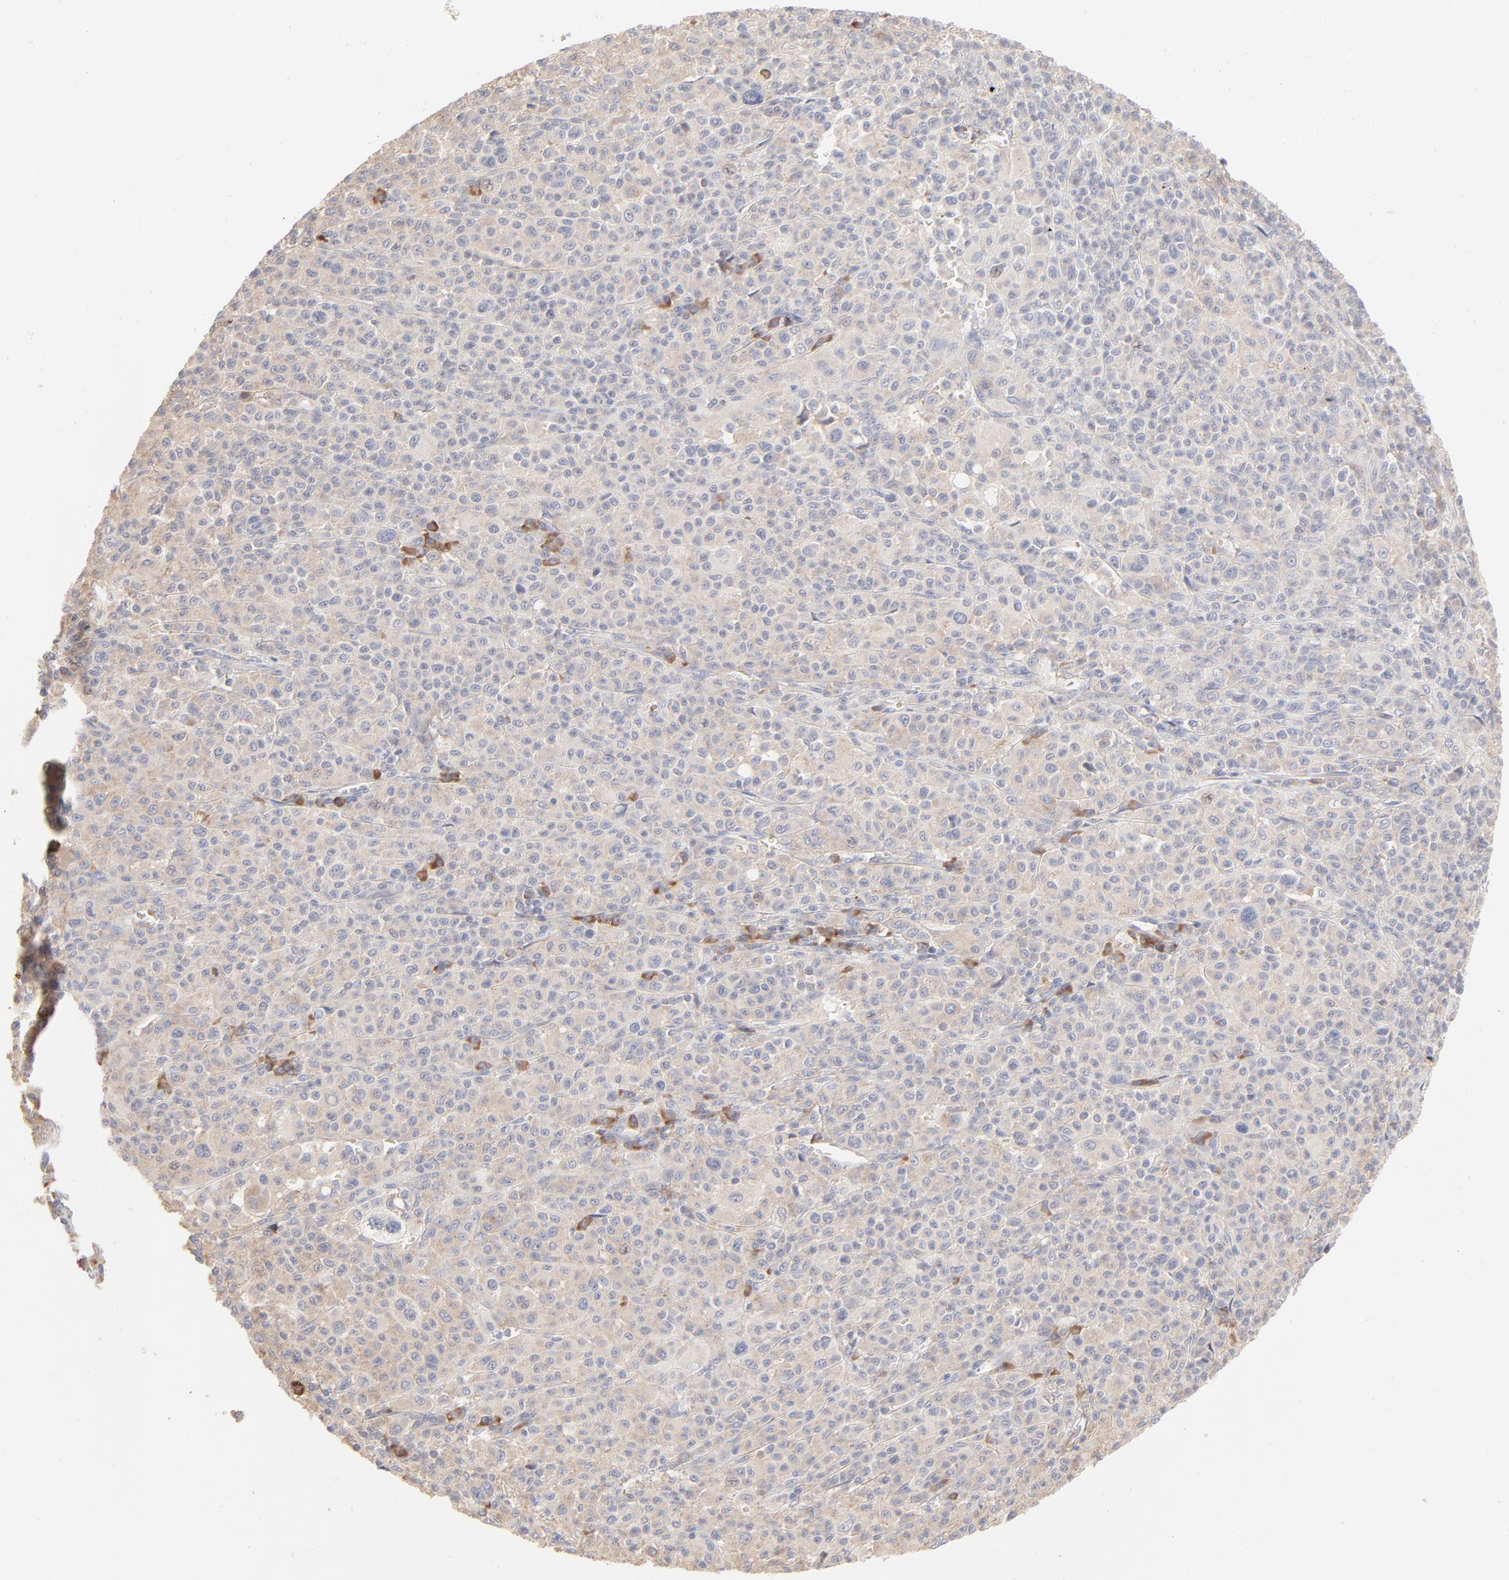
{"staining": {"intensity": "weak", "quantity": ">75%", "location": "cytoplasmic/membranous"}, "tissue": "melanoma", "cell_type": "Tumor cells", "image_type": "cancer", "snomed": [{"axis": "morphology", "description": "Malignant melanoma, Metastatic site"}, {"axis": "topography", "description": "Skin"}], "caption": "DAB (3,3'-diaminobenzidine) immunohistochemical staining of human malignant melanoma (metastatic site) displays weak cytoplasmic/membranous protein staining in approximately >75% of tumor cells. (Brightfield microscopy of DAB IHC at high magnification).", "gene": "RPS21", "patient": {"sex": "female", "age": 74}}